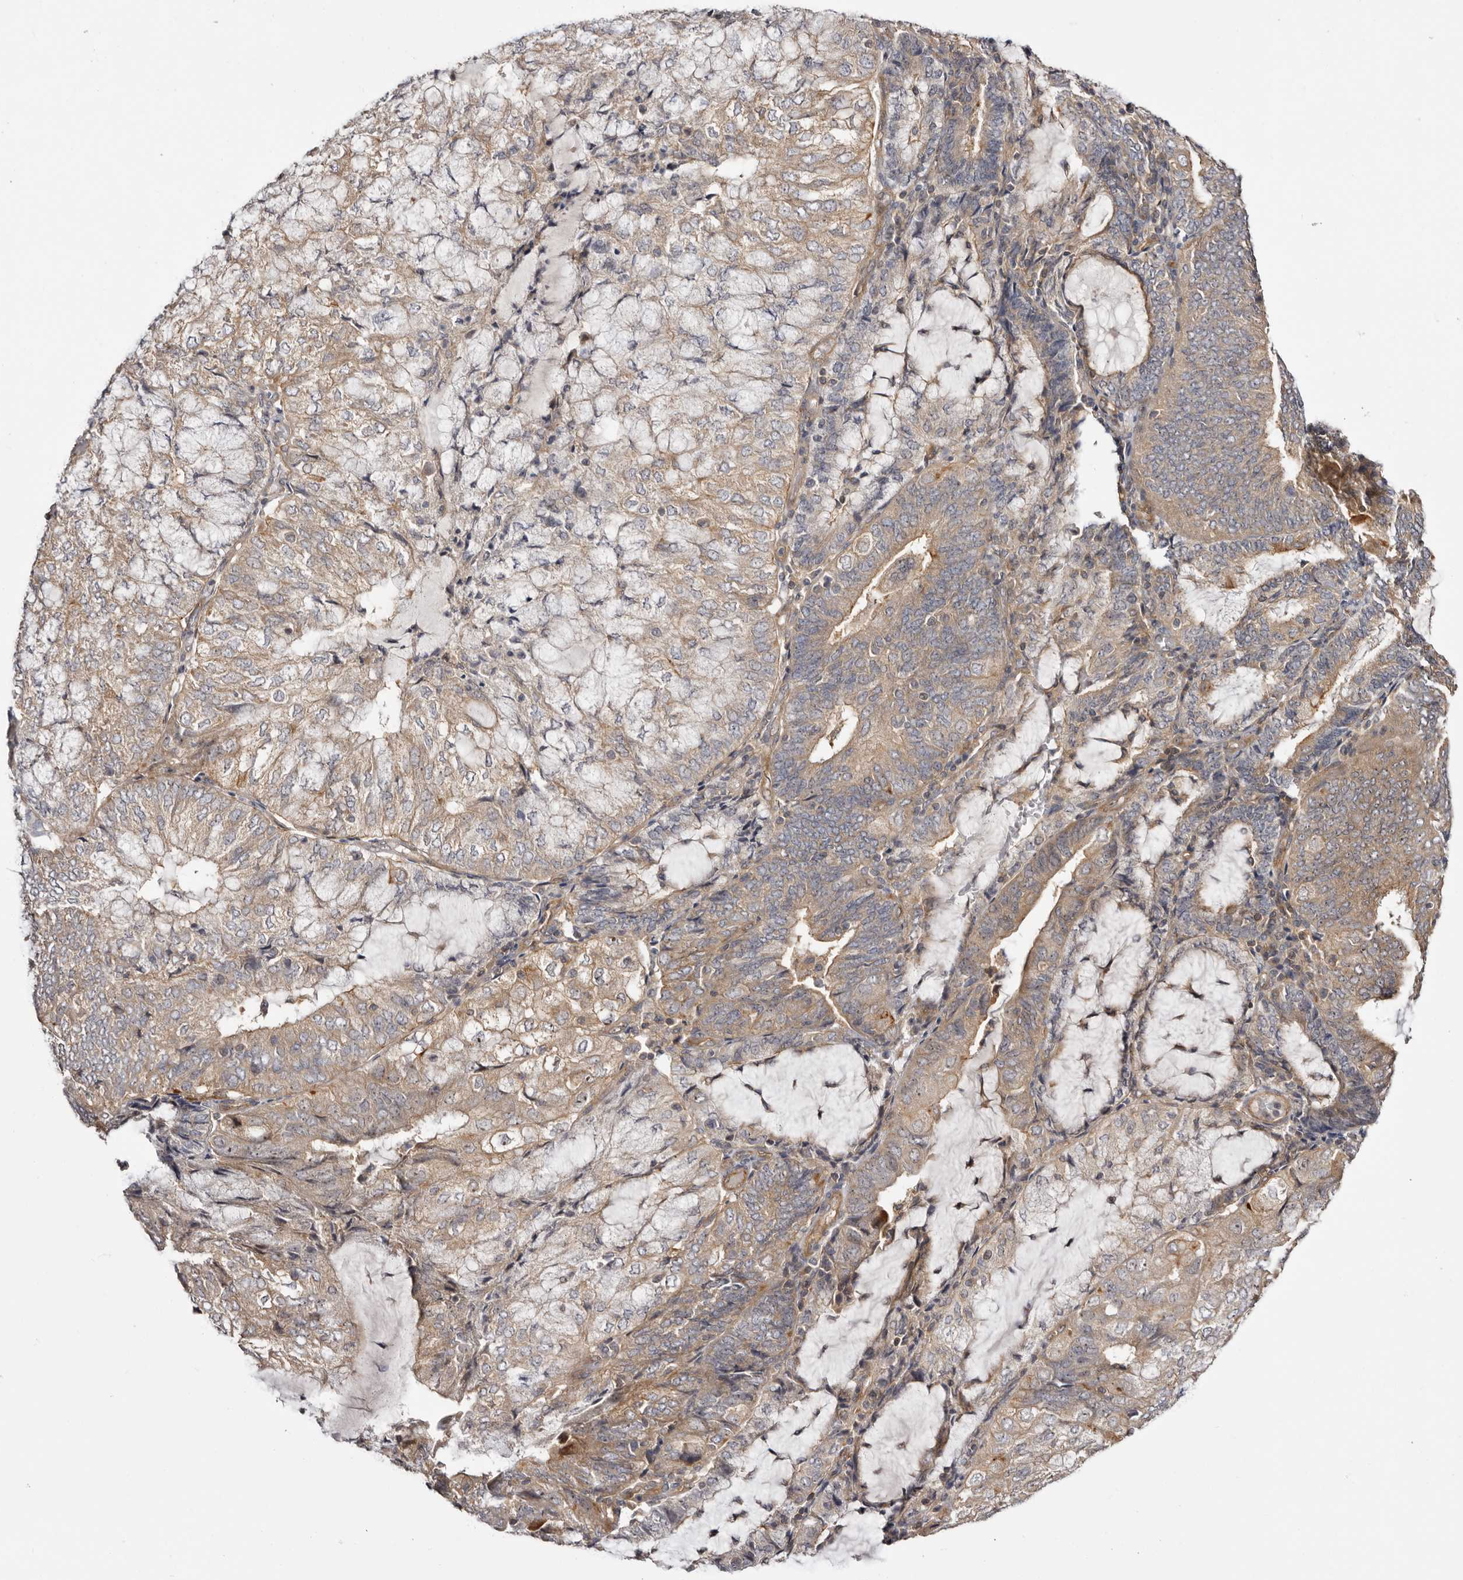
{"staining": {"intensity": "weak", "quantity": ">75%", "location": "cytoplasmic/membranous"}, "tissue": "endometrial cancer", "cell_type": "Tumor cells", "image_type": "cancer", "snomed": [{"axis": "morphology", "description": "Adenocarcinoma, NOS"}, {"axis": "topography", "description": "Endometrium"}], "caption": "Immunohistochemistry staining of endometrial adenocarcinoma, which demonstrates low levels of weak cytoplasmic/membranous positivity in approximately >75% of tumor cells indicating weak cytoplasmic/membranous protein positivity. The staining was performed using DAB (brown) for protein detection and nuclei were counterstained in hematoxylin (blue).", "gene": "PANK4", "patient": {"sex": "female", "age": 81}}